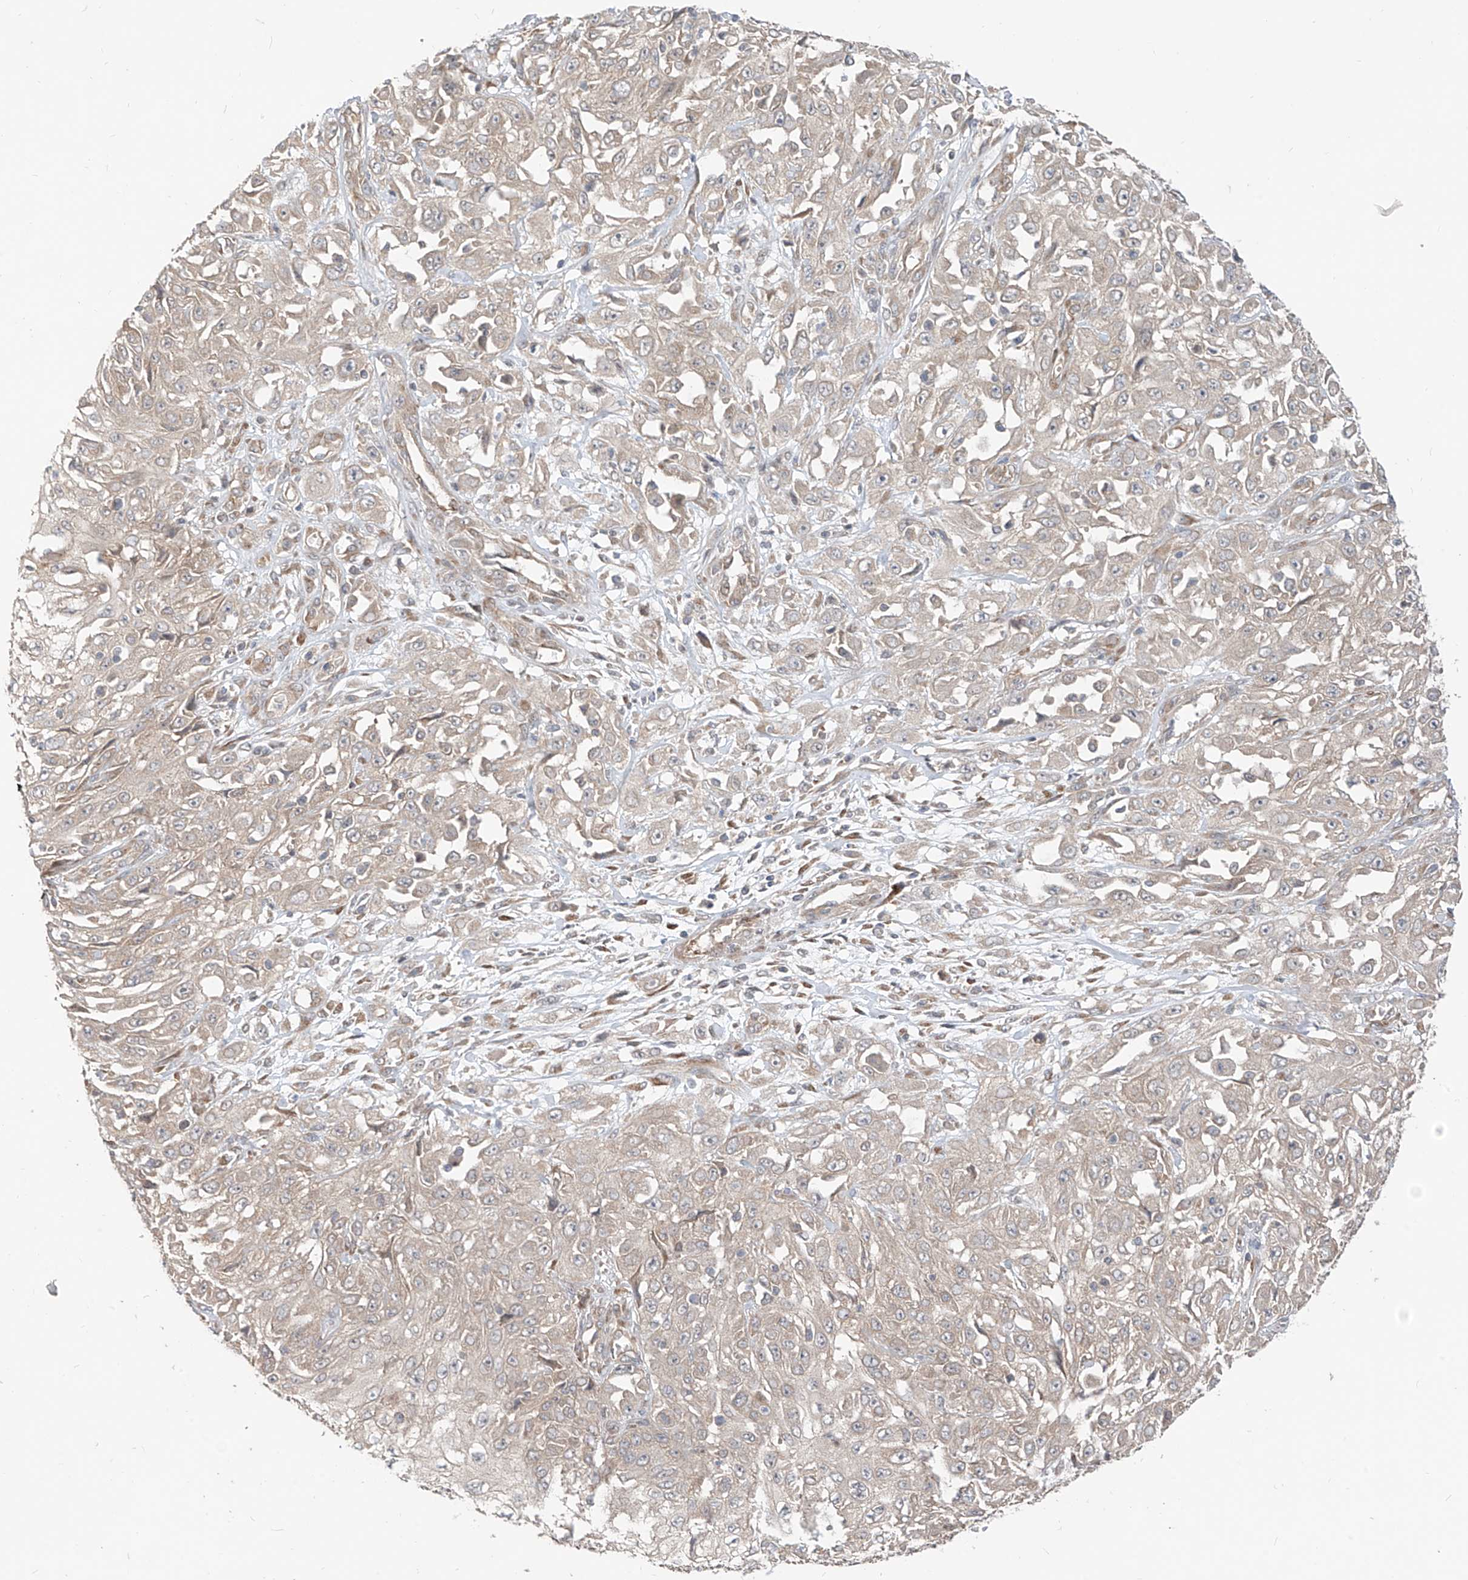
{"staining": {"intensity": "negative", "quantity": "none", "location": "none"}, "tissue": "skin cancer", "cell_type": "Tumor cells", "image_type": "cancer", "snomed": [{"axis": "morphology", "description": "Squamous cell carcinoma, NOS"}, {"axis": "morphology", "description": "Squamous cell carcinoma, metastatic, NOS"}, {"axis": "topography", "description": "Skin"}, {"axis": "topography", "description": "Lymph node"}], "caption": "Tumor cells show no significant positivity in skin cancer.", "gene": "MTUS2", "patient": {"sex": "male", "age": 75}}